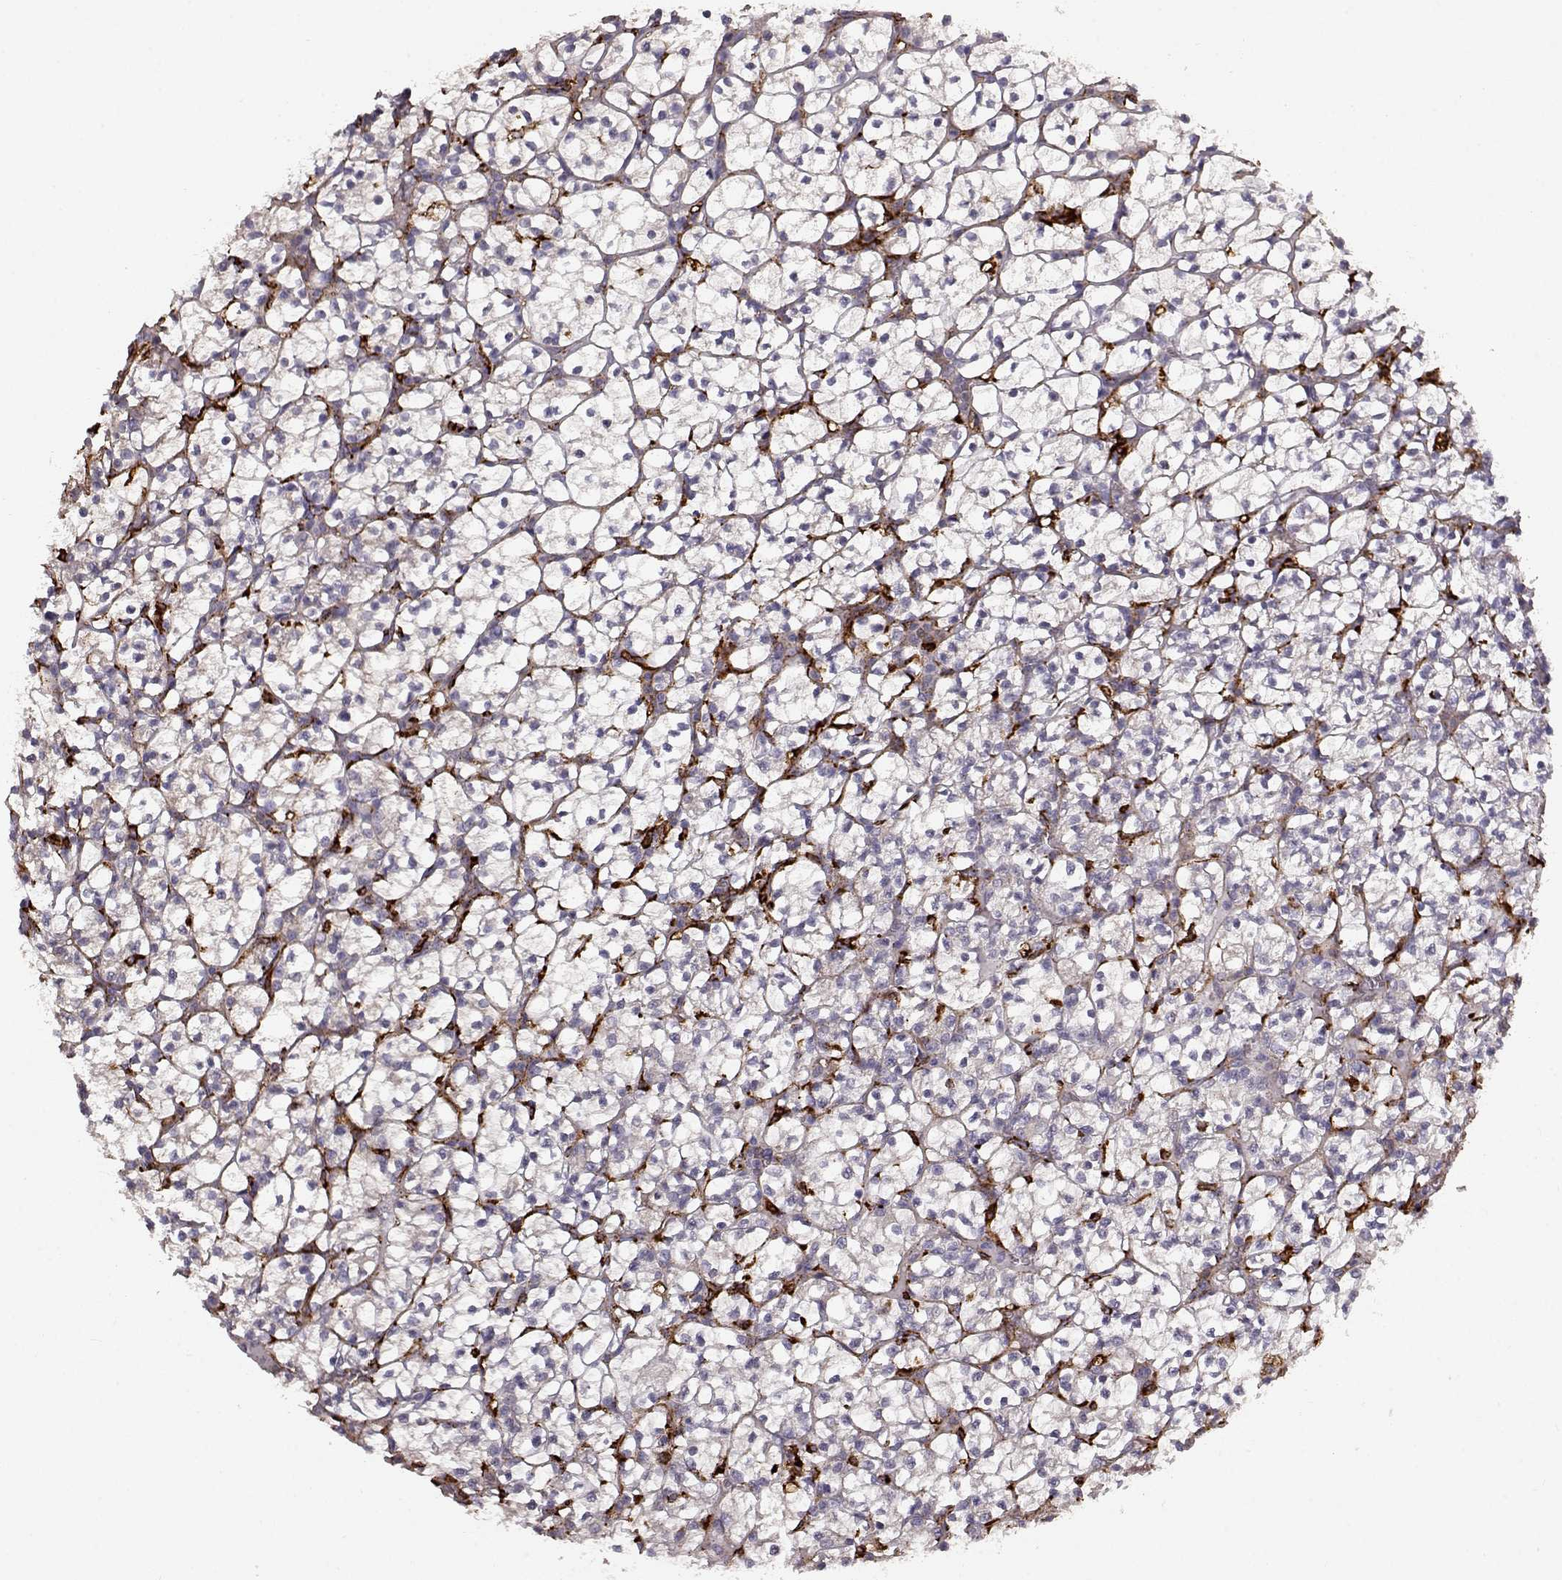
{"staining": {"intensity": "negative", "quantity": "none", "location": "none"}, "tissue": "renal cancer", "cell_type": "Tumor cells", "image_type": "cancer", "snomed": [{"axis": "morphology", "description": "Adenocarcinoma, NOS"}, {"axis": "topography", "description": "Kidney"}], "caption": "Tumor cells are negative for protein expression in human renal cancer (adenocarcinoma).", "gene": "CCNF", "patient": {"sex": "female", "age": 89}}